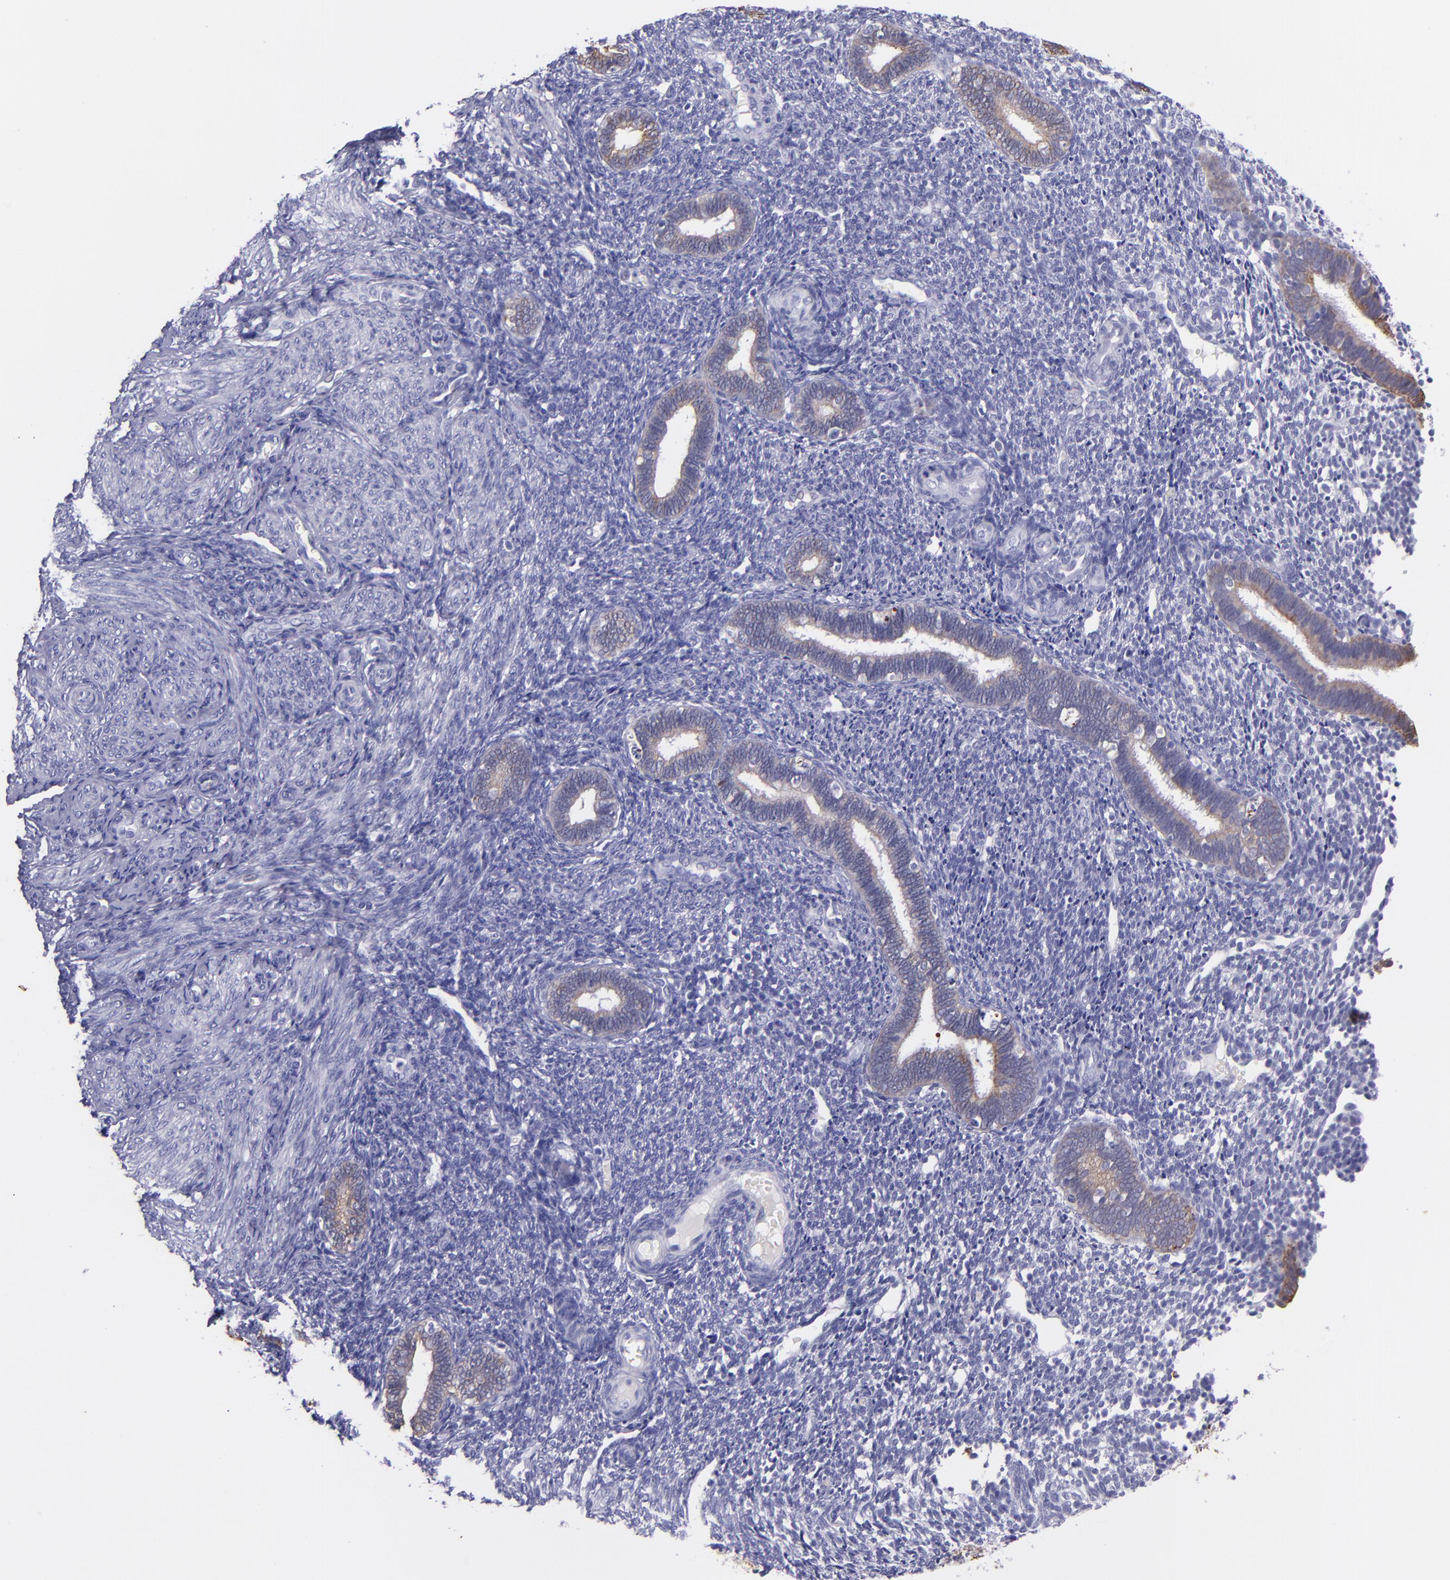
{"staining": {"intensity": "negative", "quantity": "none", "location": "none"}, "tissue": "endometrium", "cell_type": "Cells in endometrial stroma", "image_type": "normal", "snomed": [{"axis": "morphology", "description": "Normal tissue, NOS"}, {"axis": "topography", "description": "Endometrium"}], "caption": "The histopathology image displays no staining of cells in endometrial stroma in normal endometrium. Brightfield microscopy of IHC stained with DAB (3,3'-diaminobenzidine) (brown) and hematoxylin (blue), captured at high magnification.", "gene": "KRT4", "patient": {"sex": "female", "age": 27}}